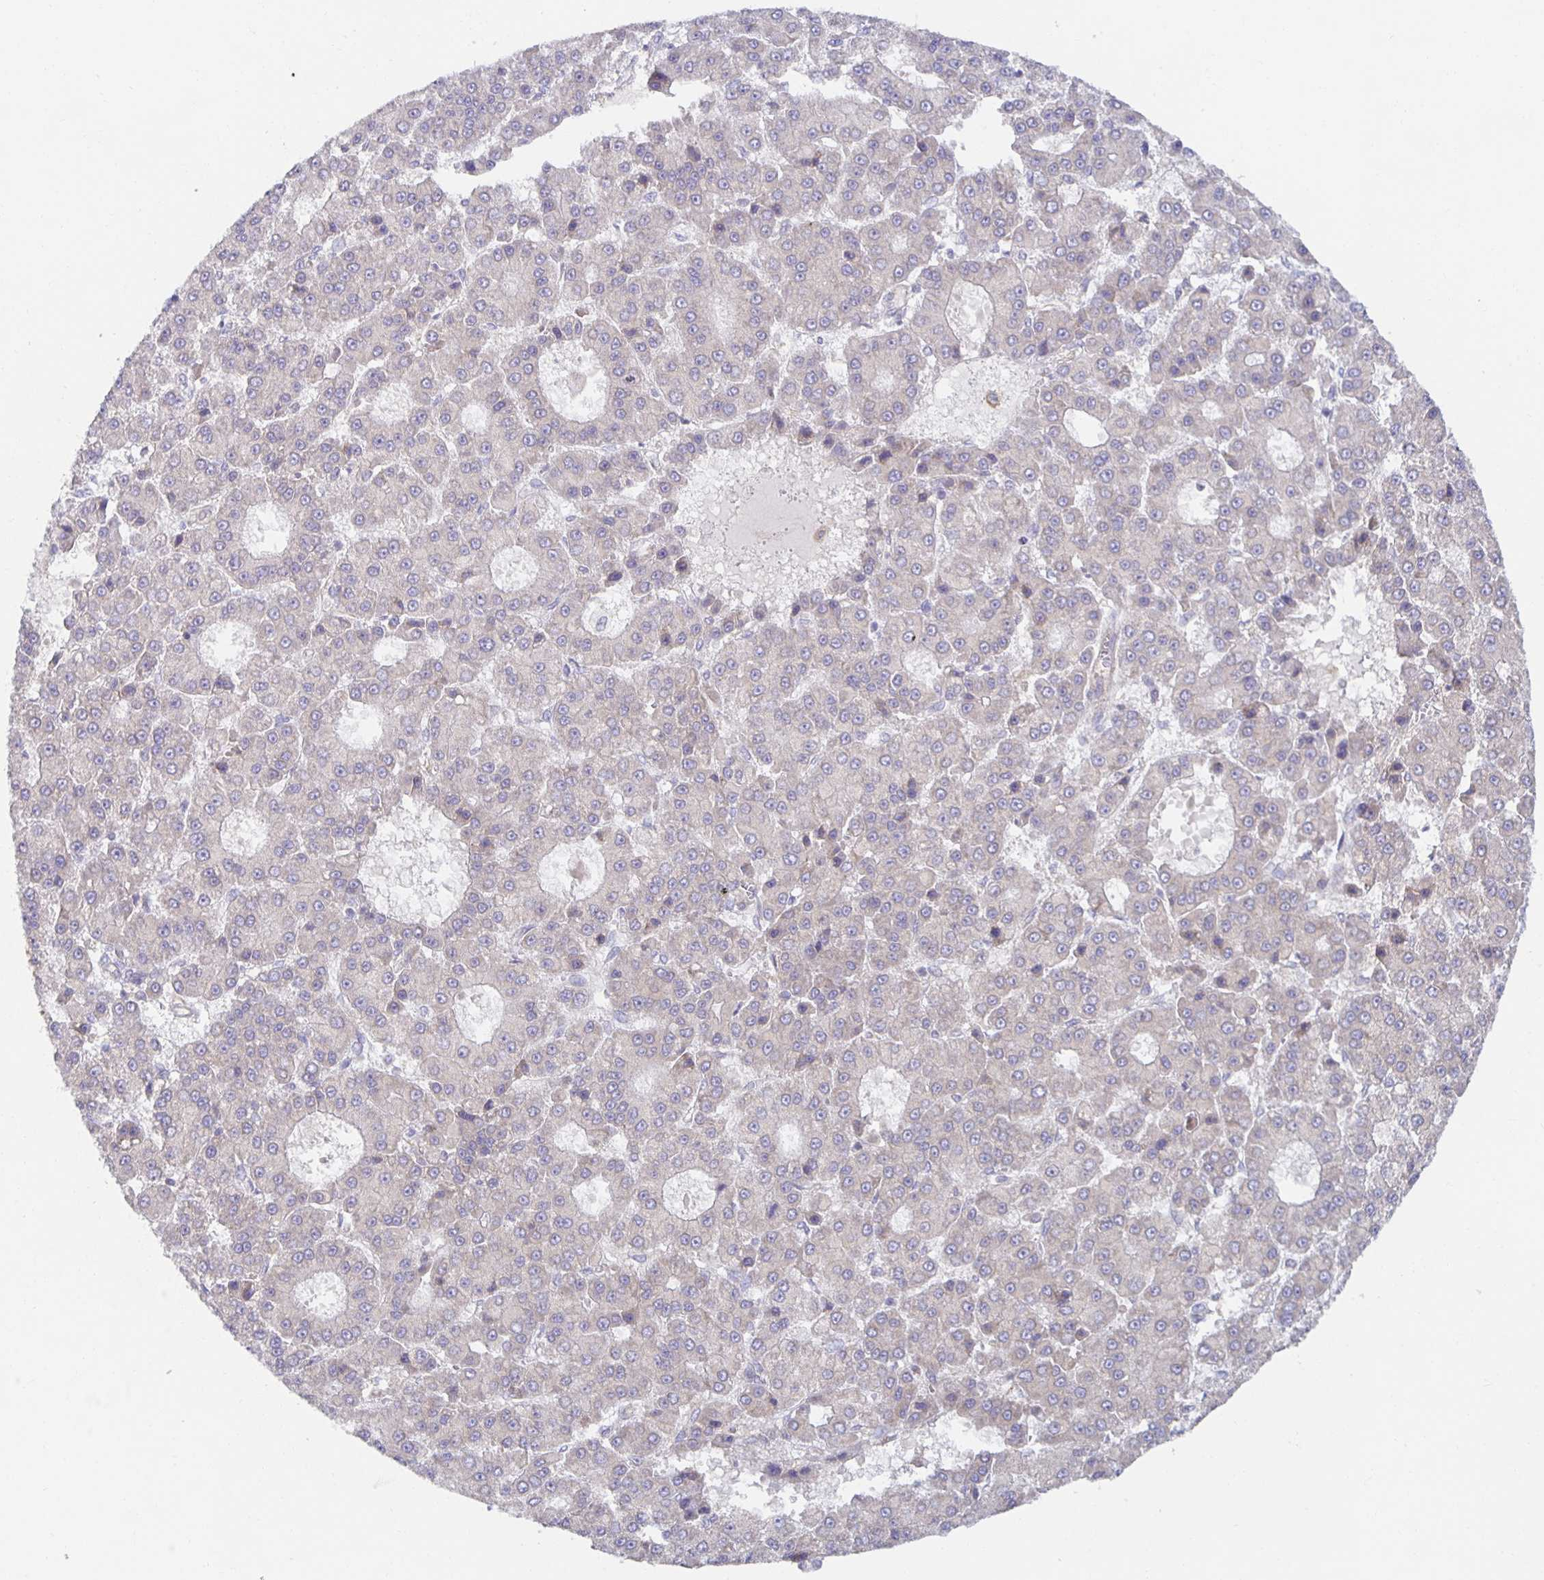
{"staining": {"intensity": "negative", "quantity": "none", "location": "none"}, "tissue": "liver cancer", "cell_type": "Tumor cells", "image_type": "cancer", "snomed": [{"axis": "morphology", "description": "Carcinoma, Hepatocellular, NOS"}, {"axis": "topography", "description": "Liver"}], "caption": "Liver cancer (hepatocellular carcinoma) was stained to show a protein in brown. There is no significant positivity in tumor cells. The staining is performed using DAB (3,3'-diaminobenzidine) brown chromogen with nuclei counter-stained in using hematoxylin.", "gene": "BAD", "patient": {"sex": "male", "age": 70}}